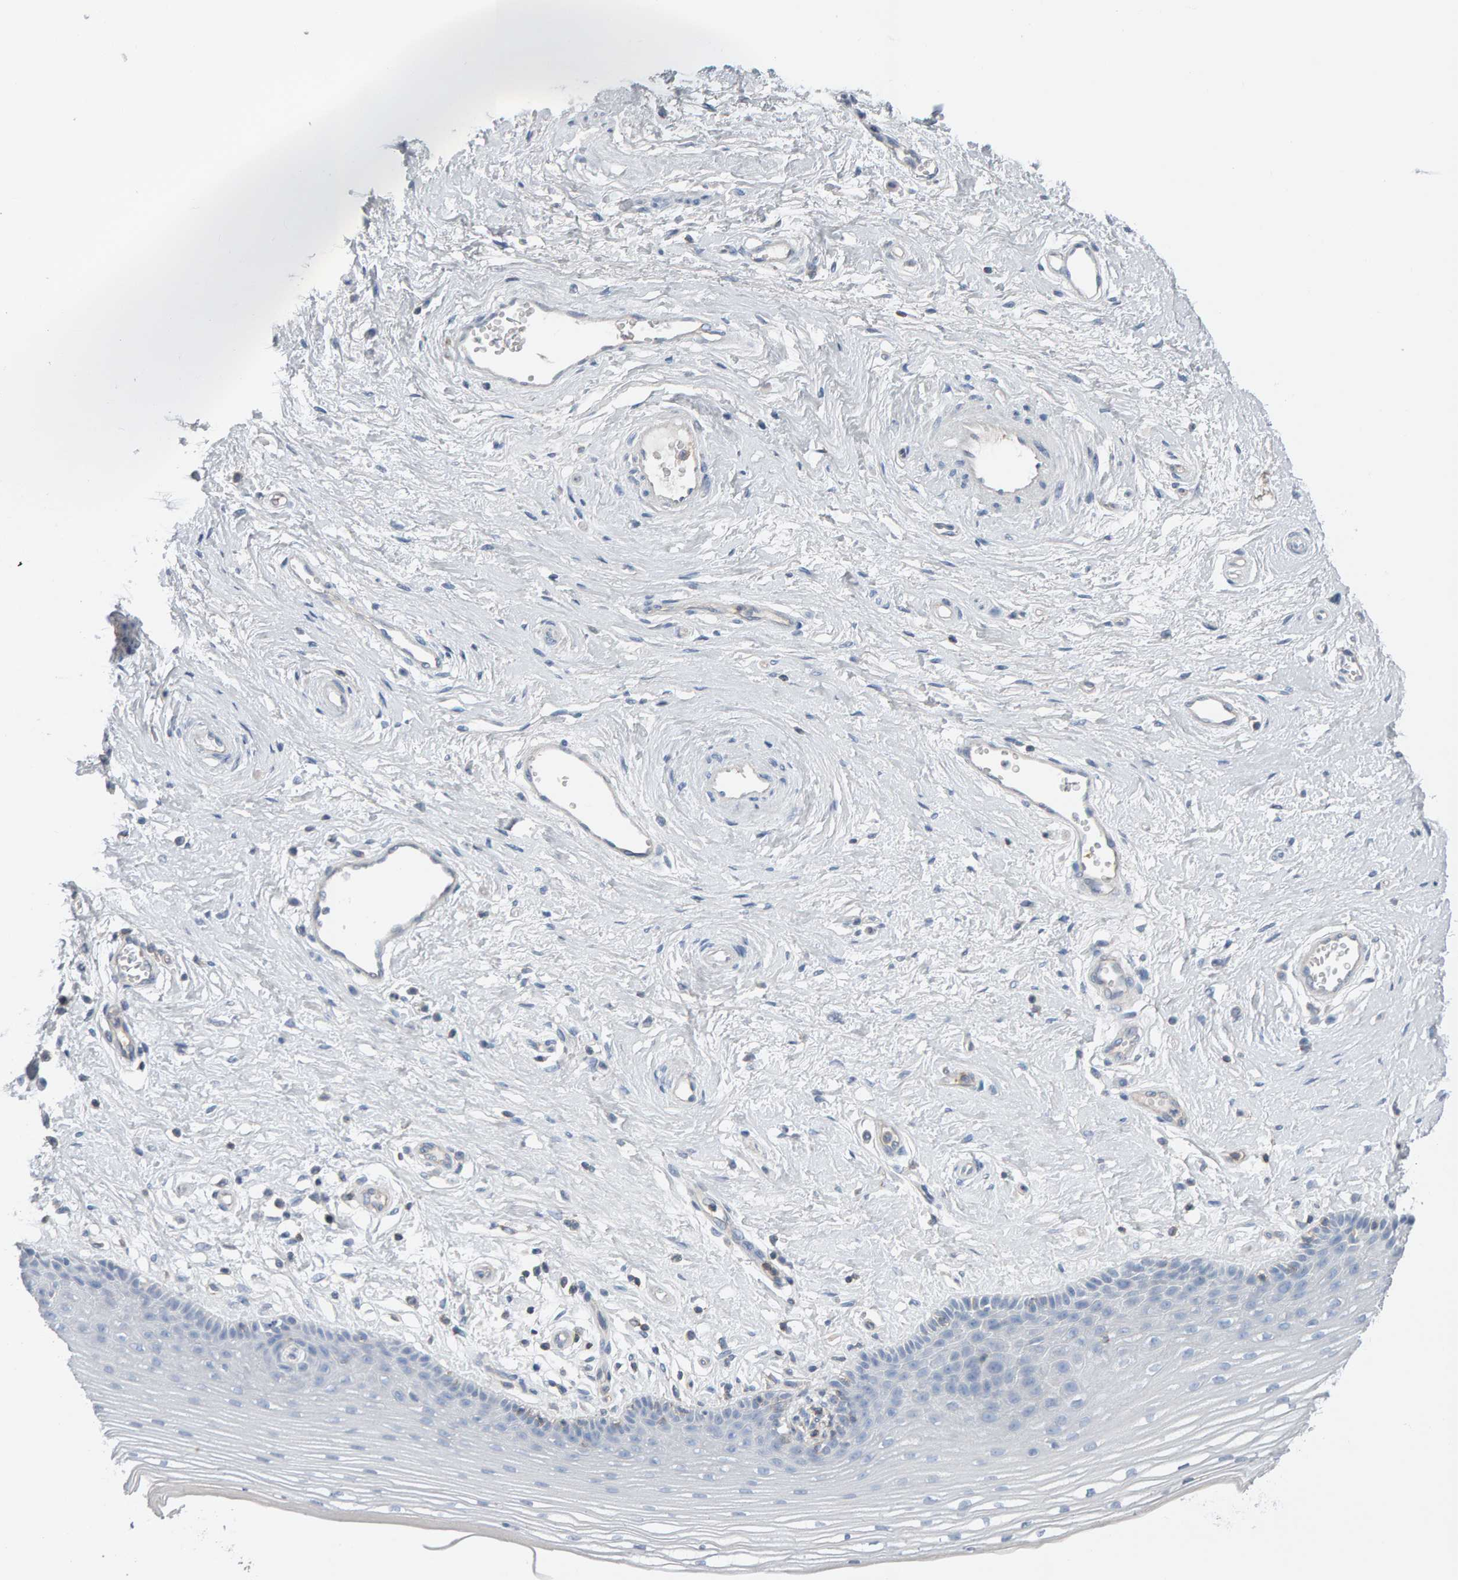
{"staining": {"intensity": "negative", "quantity": "none", "location": "none"}, "tissue": "vagina", "cell_type": "Squamous epithelial cells", "image_type": "normal", "snomed": [{"axis": "morphology", "description": "Normal tissue, NOS"}, {"axis": "topography", "description": "Vagina"}], "caption": "The IHC histopathology image has no significant staining in squamous epithelial cells of vagina.", "gene": "FYN", "patient": {"sex": "female", "age": 46}}